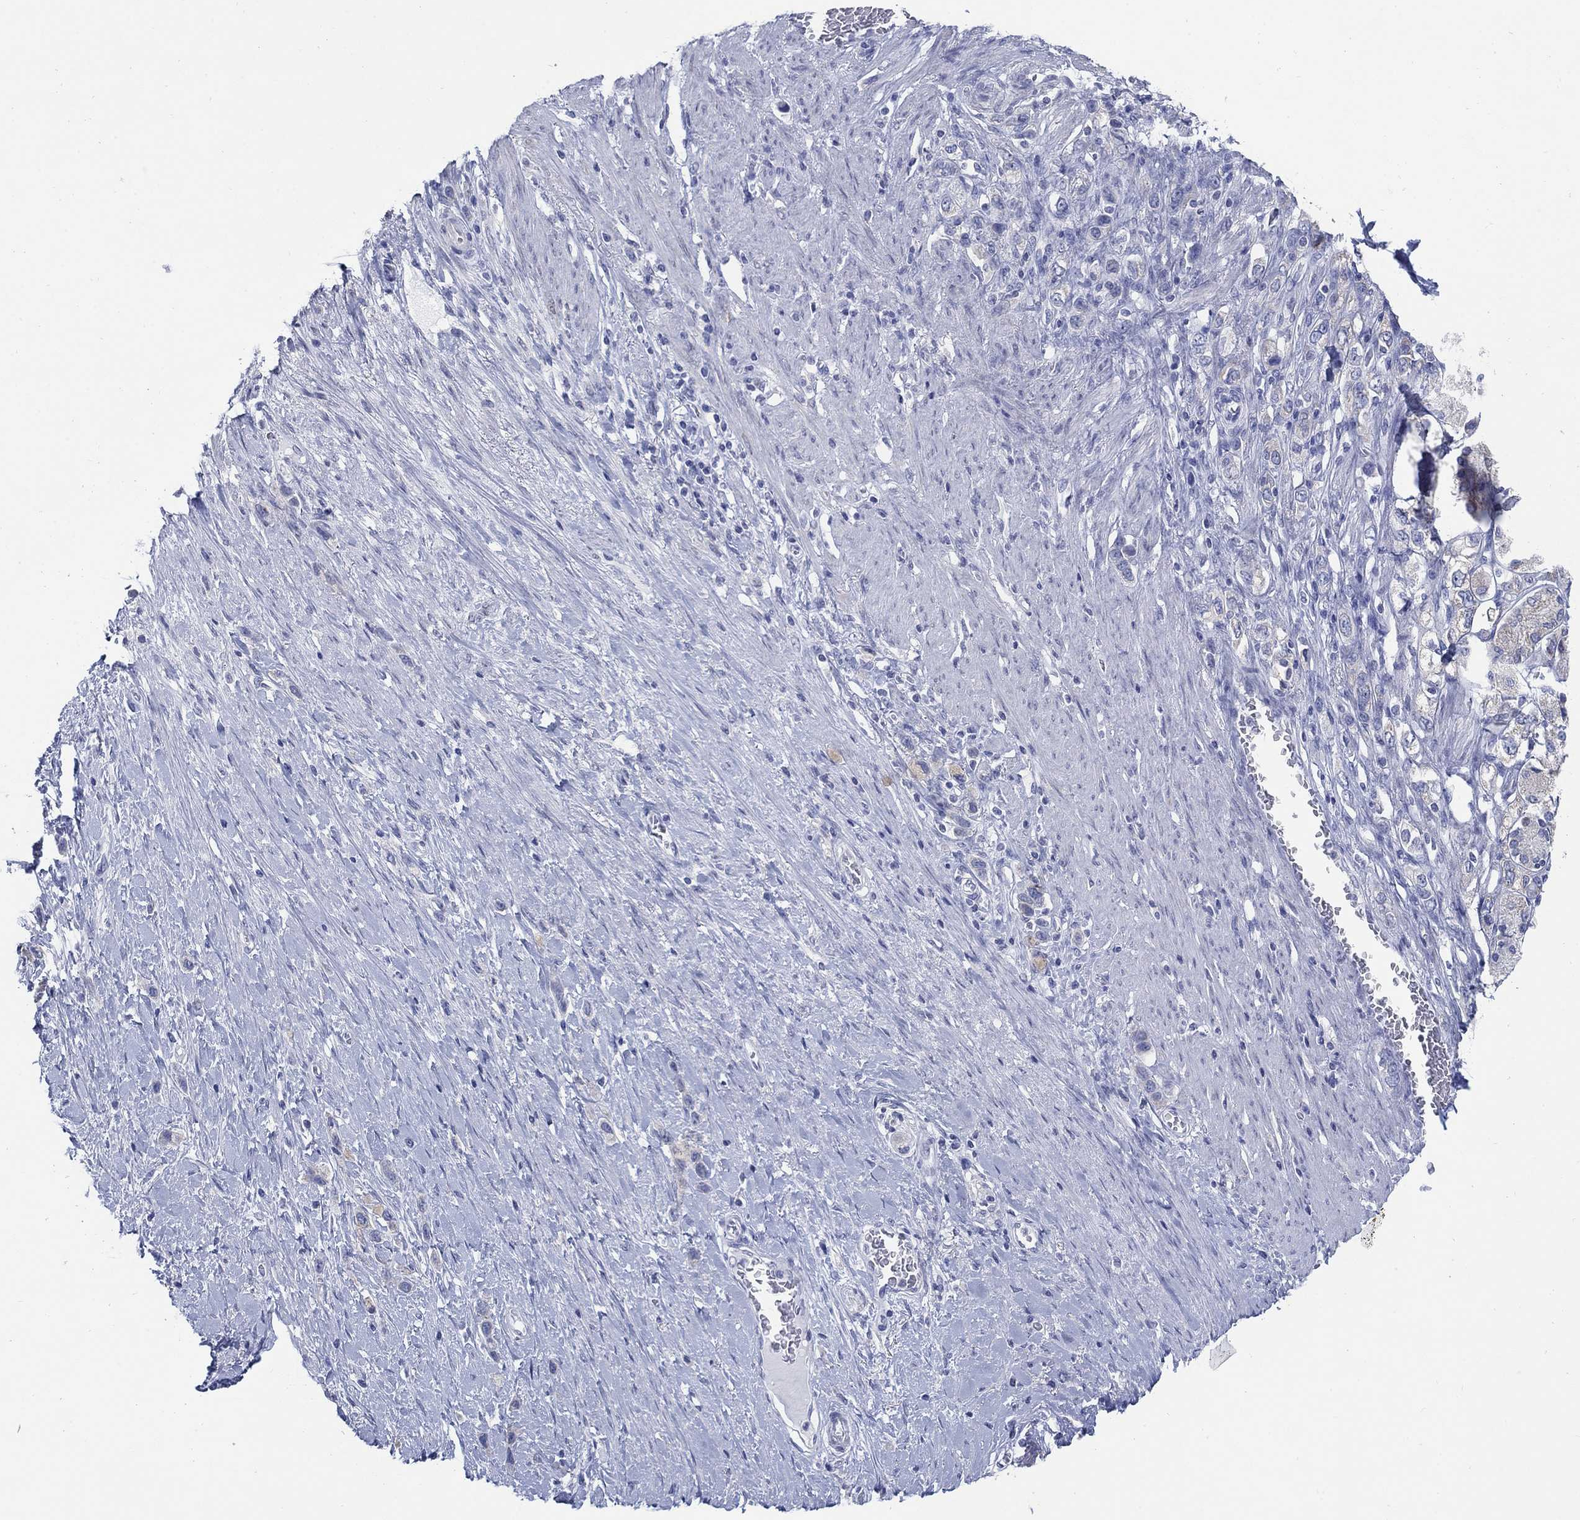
{"staining": {"intensity": "negative", "quantity": "none", "location": "none"}, "tissue": "stomach cancer", "cell_type": "Tumor cells", "image_type": "cancer", "snomed": [{"axis": "morphology", "description": "Normal tissue, NOS"}, {"axis": "morphology", "description": "Adenocarcinoma, NOS"}, {"axis": "morphology", "description": "Adenocarcinoma, High grade"}, {"axis": "topography", "description": "Stomach, upper"}, {"axis": "topography", "description": "Stomach"}], "caption": "Tumor cells show no significant protein positivity in stomach adenocarcinoma.", "gene": "SCCPDH", "patient": {"sex": "female", "age": 65}}